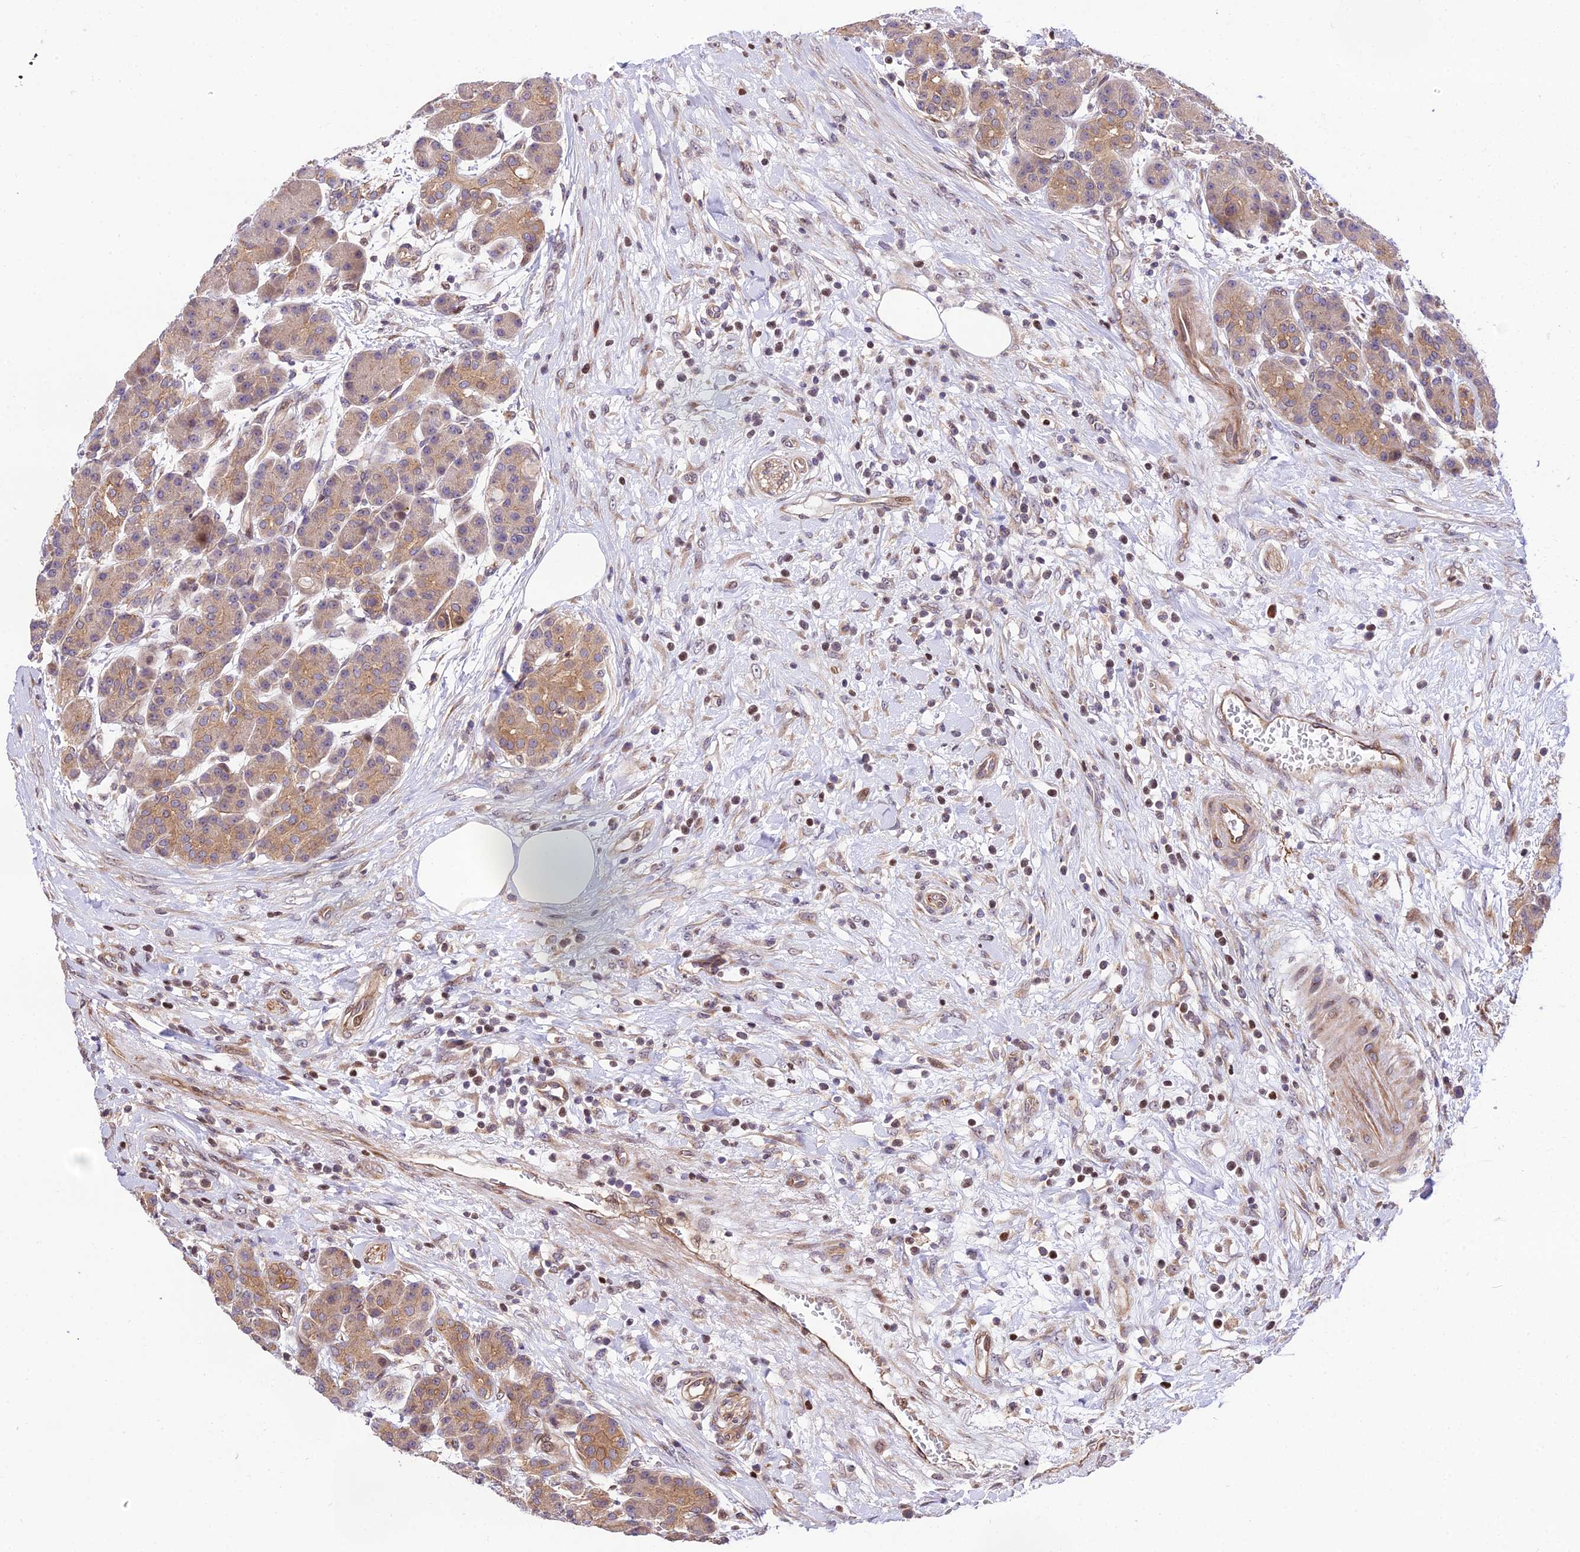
{"staining": {"intensity": "moderate", "quantity": ">75%", "location": "cytoplasmic/membranous"}, "tissue": "pancreas", "cell_type": "Exocrine glandular cells", "image_type": "normal", "snomed": [{"axis": "morphology", "description": "Normal tissue, NOS"}, {"axis": "topography", "description": "Pancreas"}], "caption": "Protein positivity by immunohistochemistry (IHC) displays moderate cytoplasmic/membranous staining in about >75% of exocrine glandular cells in normal pancreas.", "gene": "SMG6", "patient": {"sex": "male", "age": 63}}